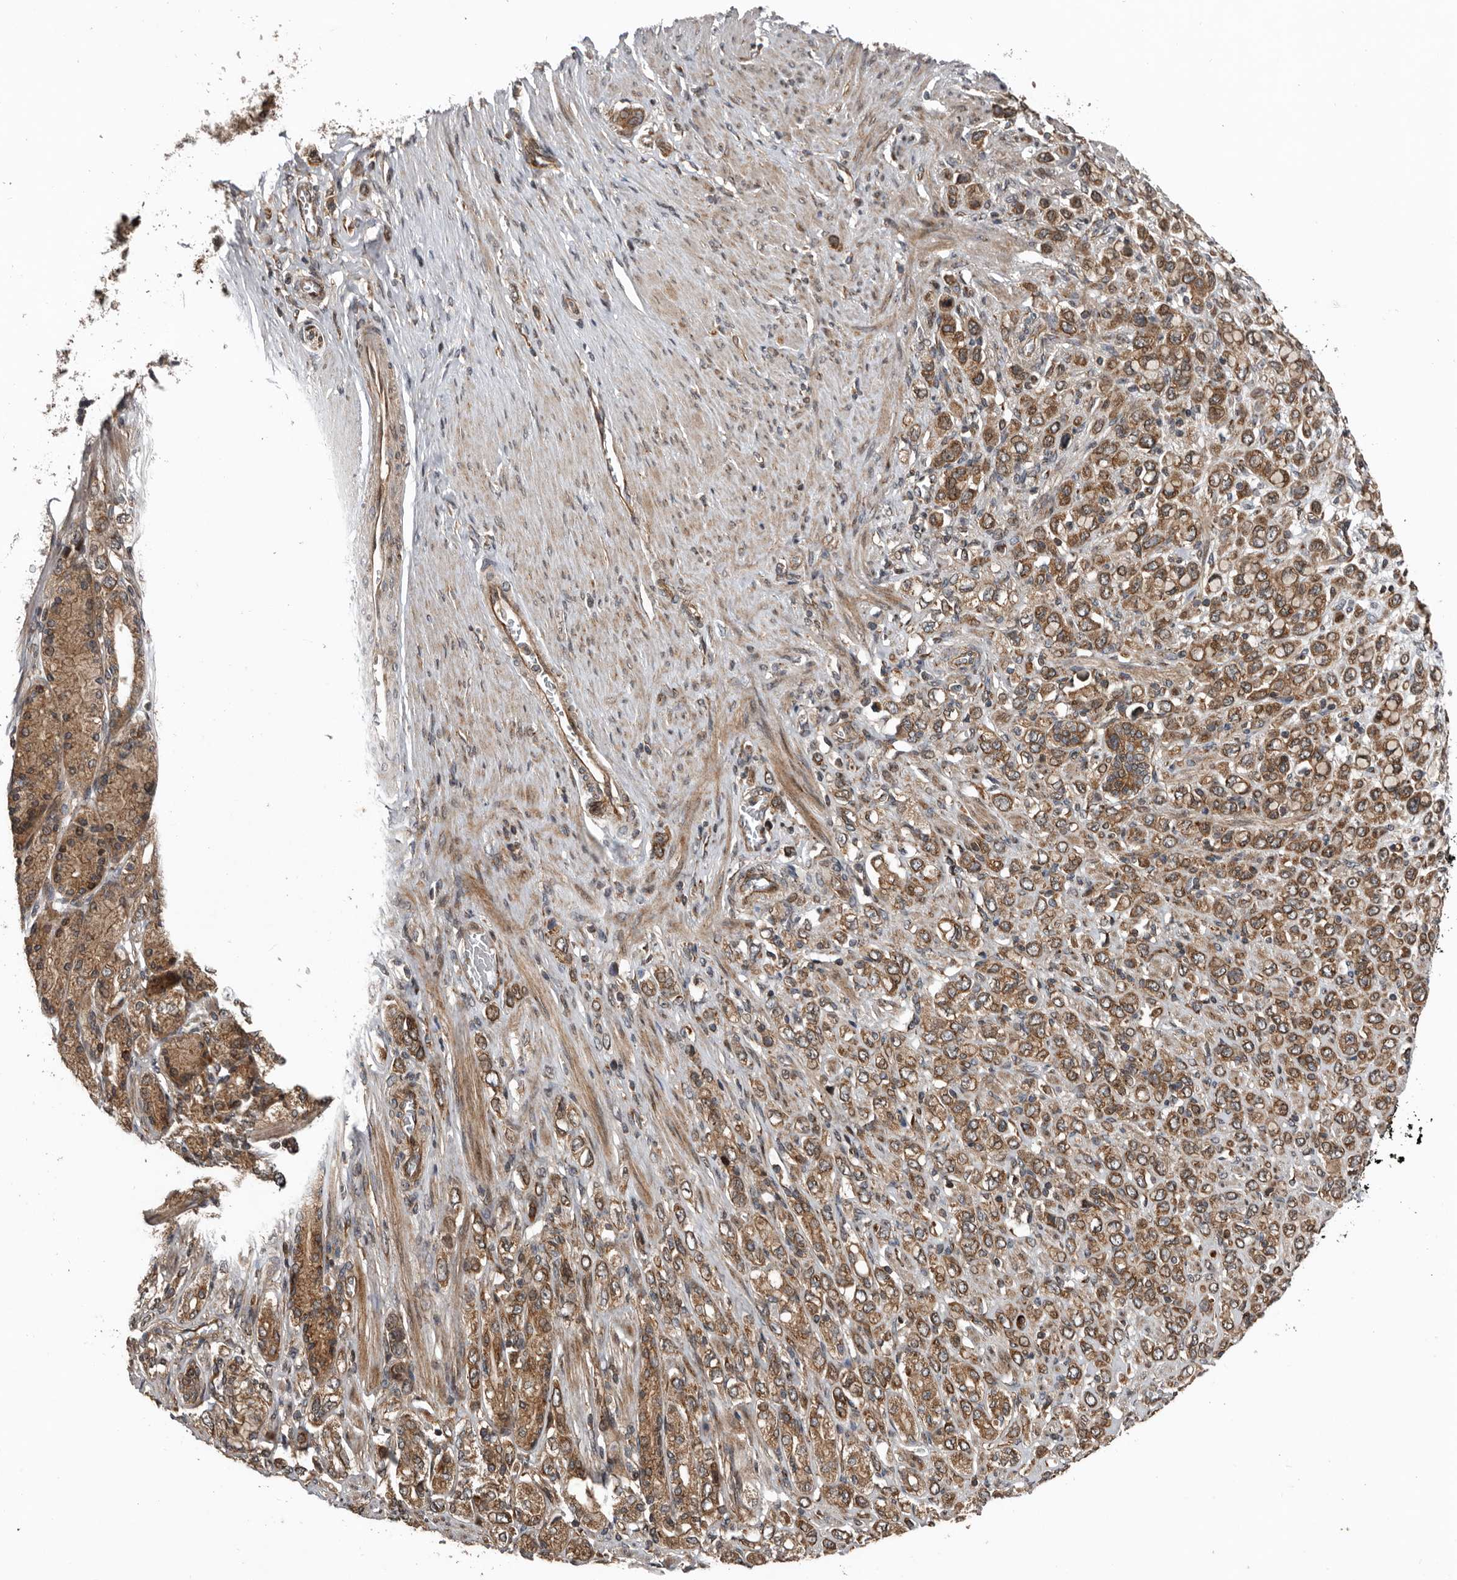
{"staining": {"intensity": "moderate", "quantity": ">75%", "location": "cytoplasmic/membranous"}, "tissue": "stomach cancer", "cell_type": "Tumor cells", "image_type": "cancer", "snomed": [{"axis": "morphology", "description": "Adenocarcinoma, NOS"}, {"axis": "topography", "description": "Stomach"}], "caption": "Immunohistochemistry histopathology image of neoplastic tissue: stomach cancer (adenocarcinoma) stained using immunohistochemistry (IHC) displays medium levels of moderate protein expression localized specifically in the cytoplasmic/membranous of tumor cells, appearing as a cytoplasmic/membranous brown color.", "gene": "CCDC190", "patient": {"sex": "female", "age": 65}}